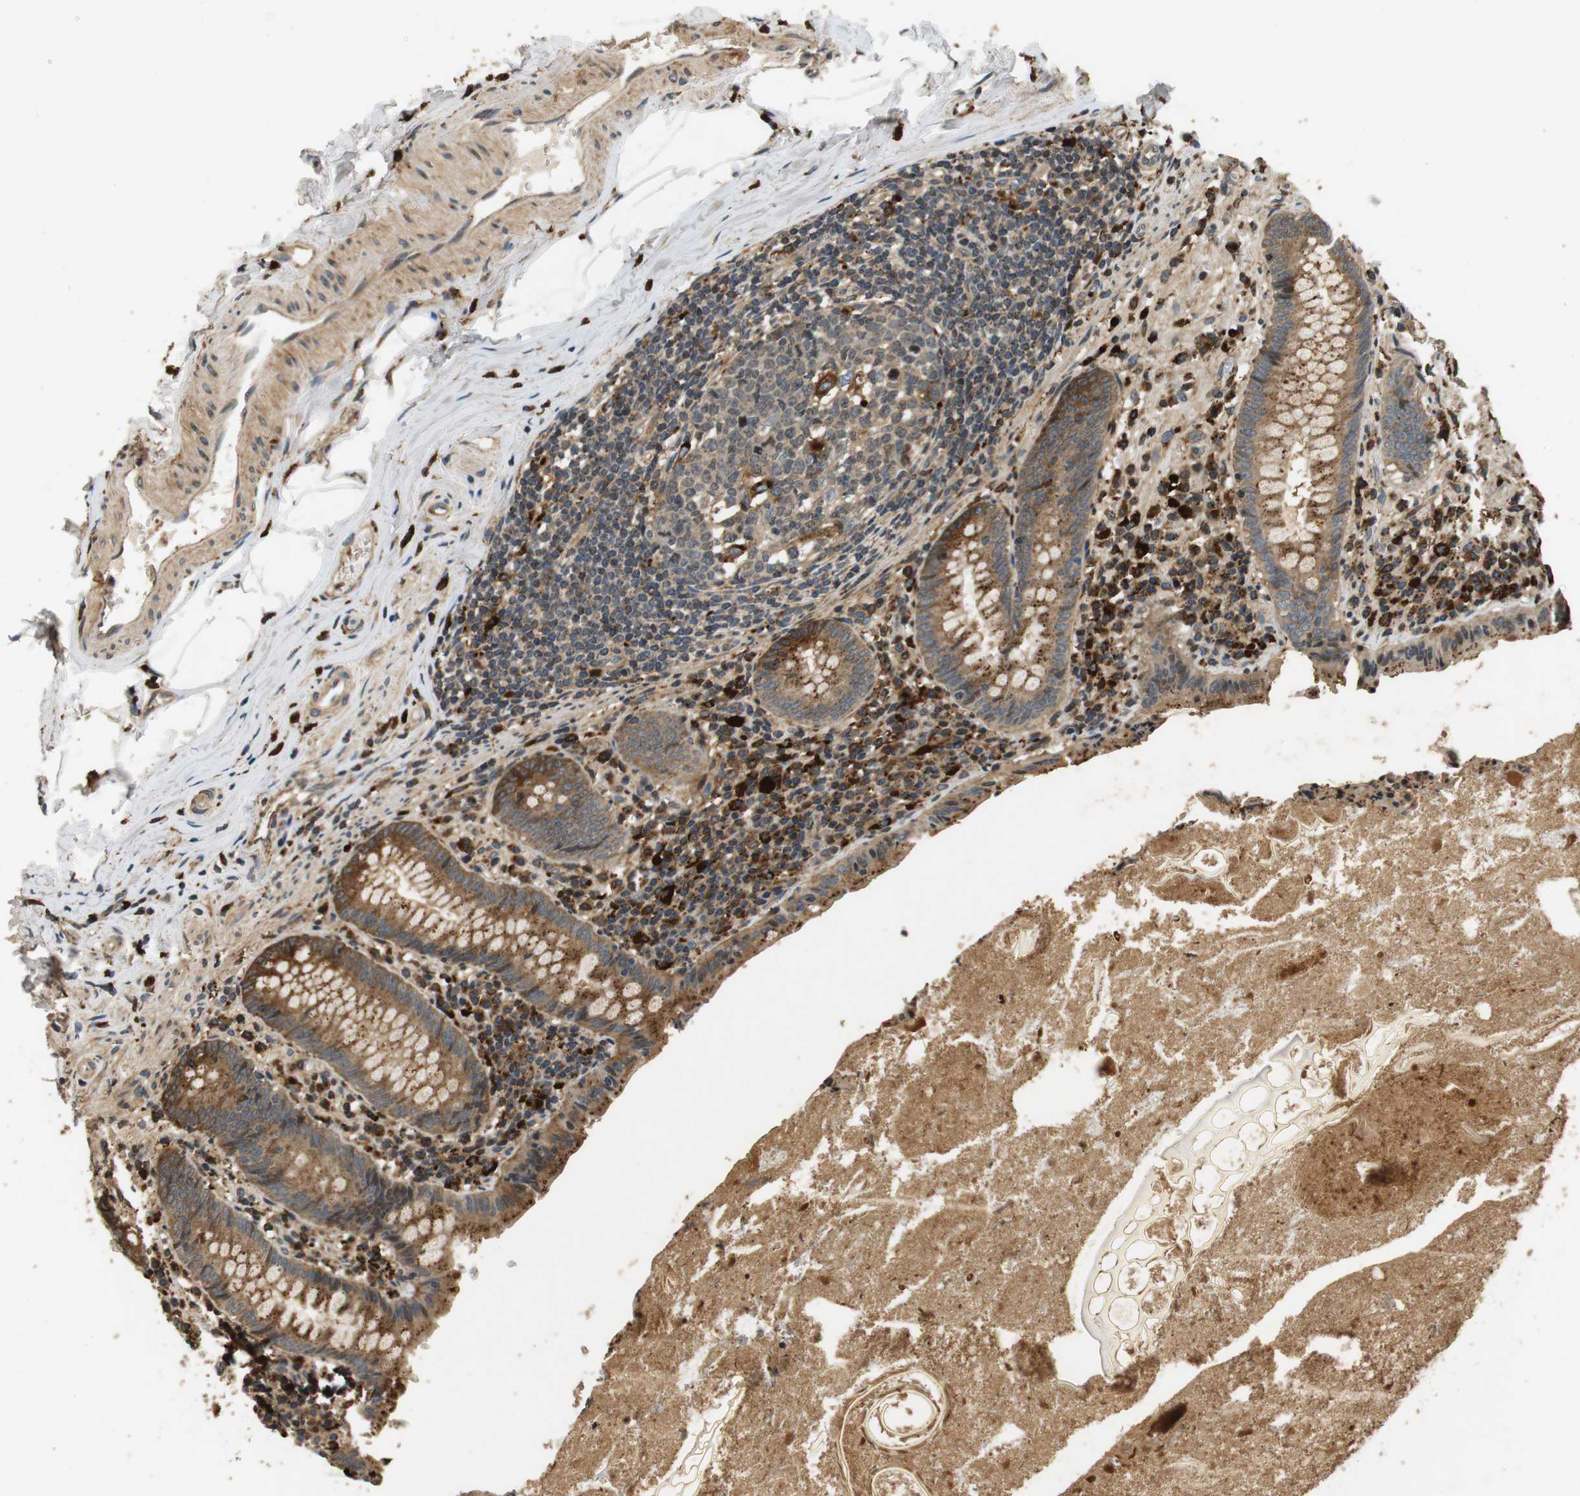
{"staining": {"intensity": "moderate", "quantity": ">75%", "location": "cytoplasmic/membranous"}, "tissue": "appendix", "cell_type": "Glandular cells", "image_type": "normal", "snomed": [{"axis": "morphology", "description": "Normal tissue, NOS"}, {"axis": "topography", "description": "Appendix"}], "caption": "Protein staining of unremarkable appendix exhibits moderate cytoplasmic/membranous positivity in about >75% of glandular cells. The protein of interest is shown in brown color, while the nuclei are stained blue.", "gene": "TXNRD1", "patient": {"sex": "male", "age": 52}}